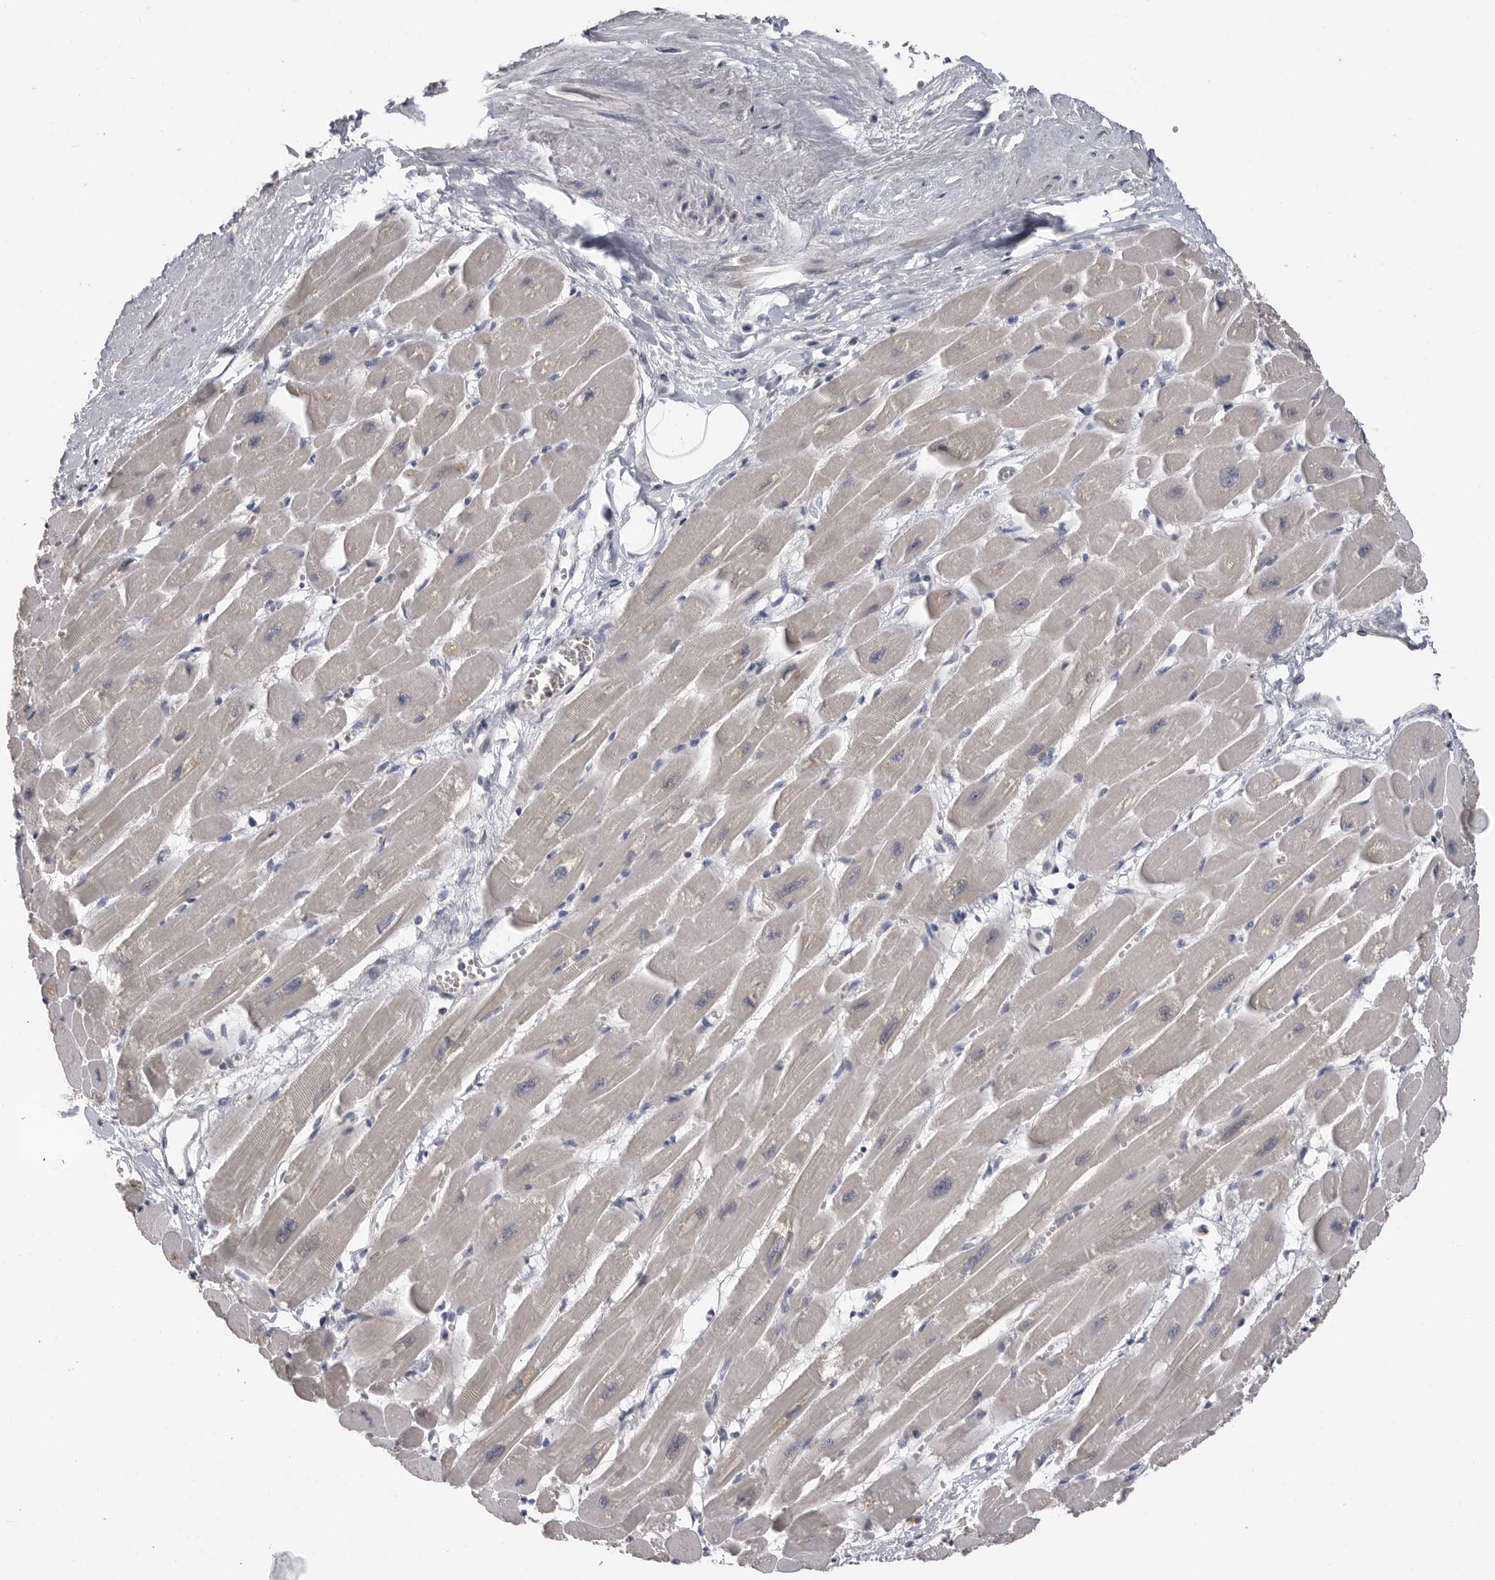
{"staining": {"intensity": "negative", "quantity": "none", "location": "none"}, "tissue": "heart muscle", "cell_type": "Cardiomyocytes", "image_type": "normal", "snomed": [{"axis": "morphology", "description": "Normal tissue, NOS"}, {"axis": "topography", "description": "Heart"}], "caption": "Cardiomyocytes show no significant expression in normal heart muscle. Brightfield microscopy of immunohistochemistry (IHC) stained with DAB (3,3'-diaminobenzidine) (brown) and hematoxylin (blue), captured at high magnification.", "gene": "PLEKHF1", "patient": {"sex": "female", "age": 54}}